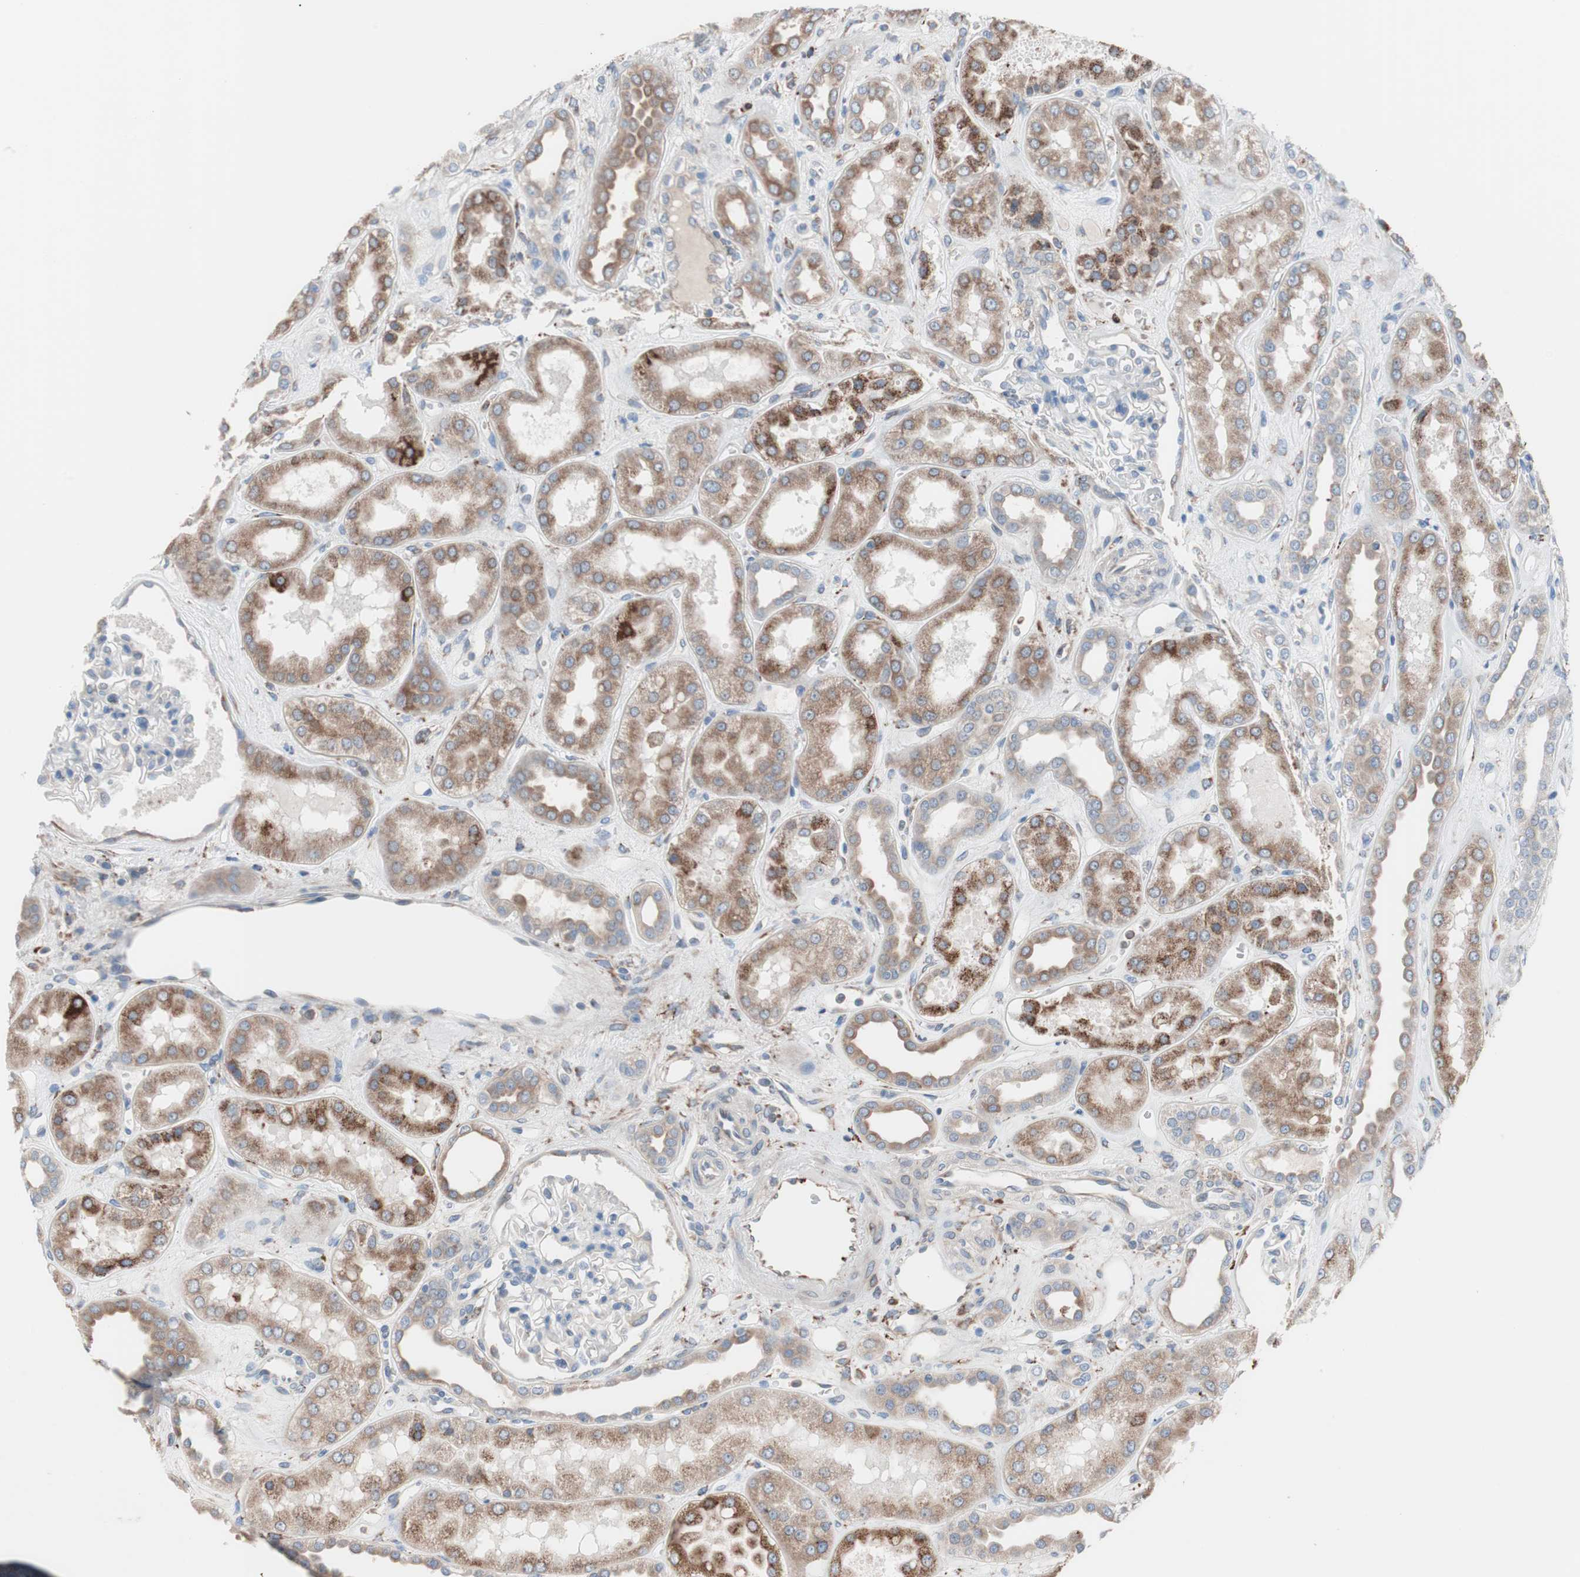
{"staining": {"intensity": "negative", "quantity": "none", "location": "none"}, "tissue": "kidney", "cell_type": "Cells in glomeruli", "image_type": "normal", "snomed": [{"axis": "morphology", "description": "Normal tissue, NOS"}, {"axis": "topography", "description": "Kidney"}], "caption": "This micrograph is of normal kidney stained with immunohistochemistry to label a protein in brown with the nuclei are counter-stained blue. There is no positivity in cells in glomeruli.", "gene": "SLC27A4", "patient": {"sex": "male", "age": 59}}